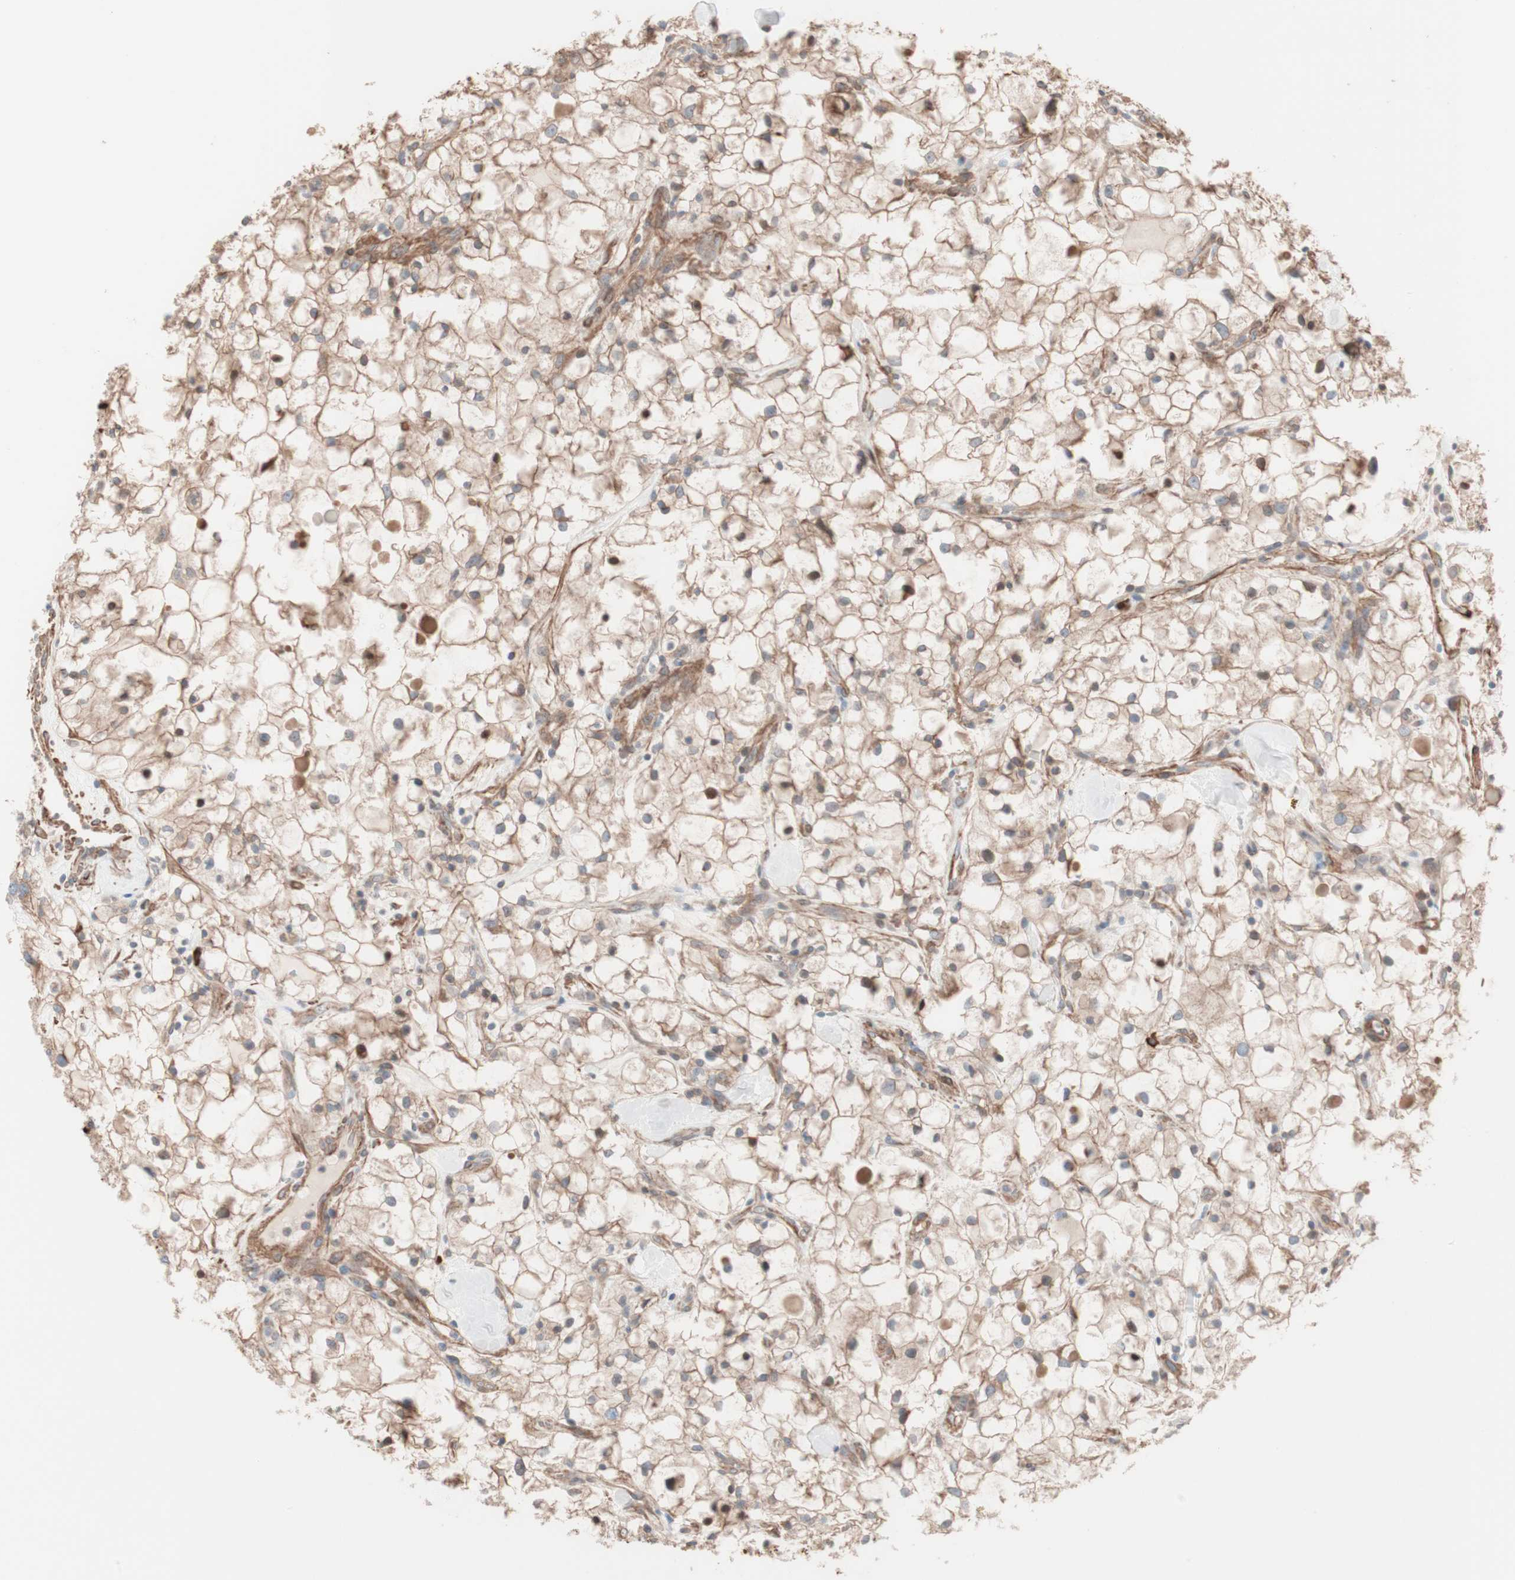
{"staining": {"intensity": "weak", "quantity": "25%-75%", "location": "cytoplasmic/membranous"}, "tissue": "renal cancer", "cell_type": "Tumor cells", "image_type": "cancer", "snomed": [{"axis": "morphology", "description": "Adenocarcinoma, NOS"}, {"axis": "topography", "description": "Kidney"}], "caption": "Renal cancer (adenocarcinoma) tissue reveals weak cytoplasmic/membranous staining in approximately 25%-75% of tumor cells The staining is performed using DAB brown chromogen to label protein expression. The nuclei are counter-stained blue using hematoxylin.", "gene": "ALG5", "patient": {"sex": "female", "age": 60}}